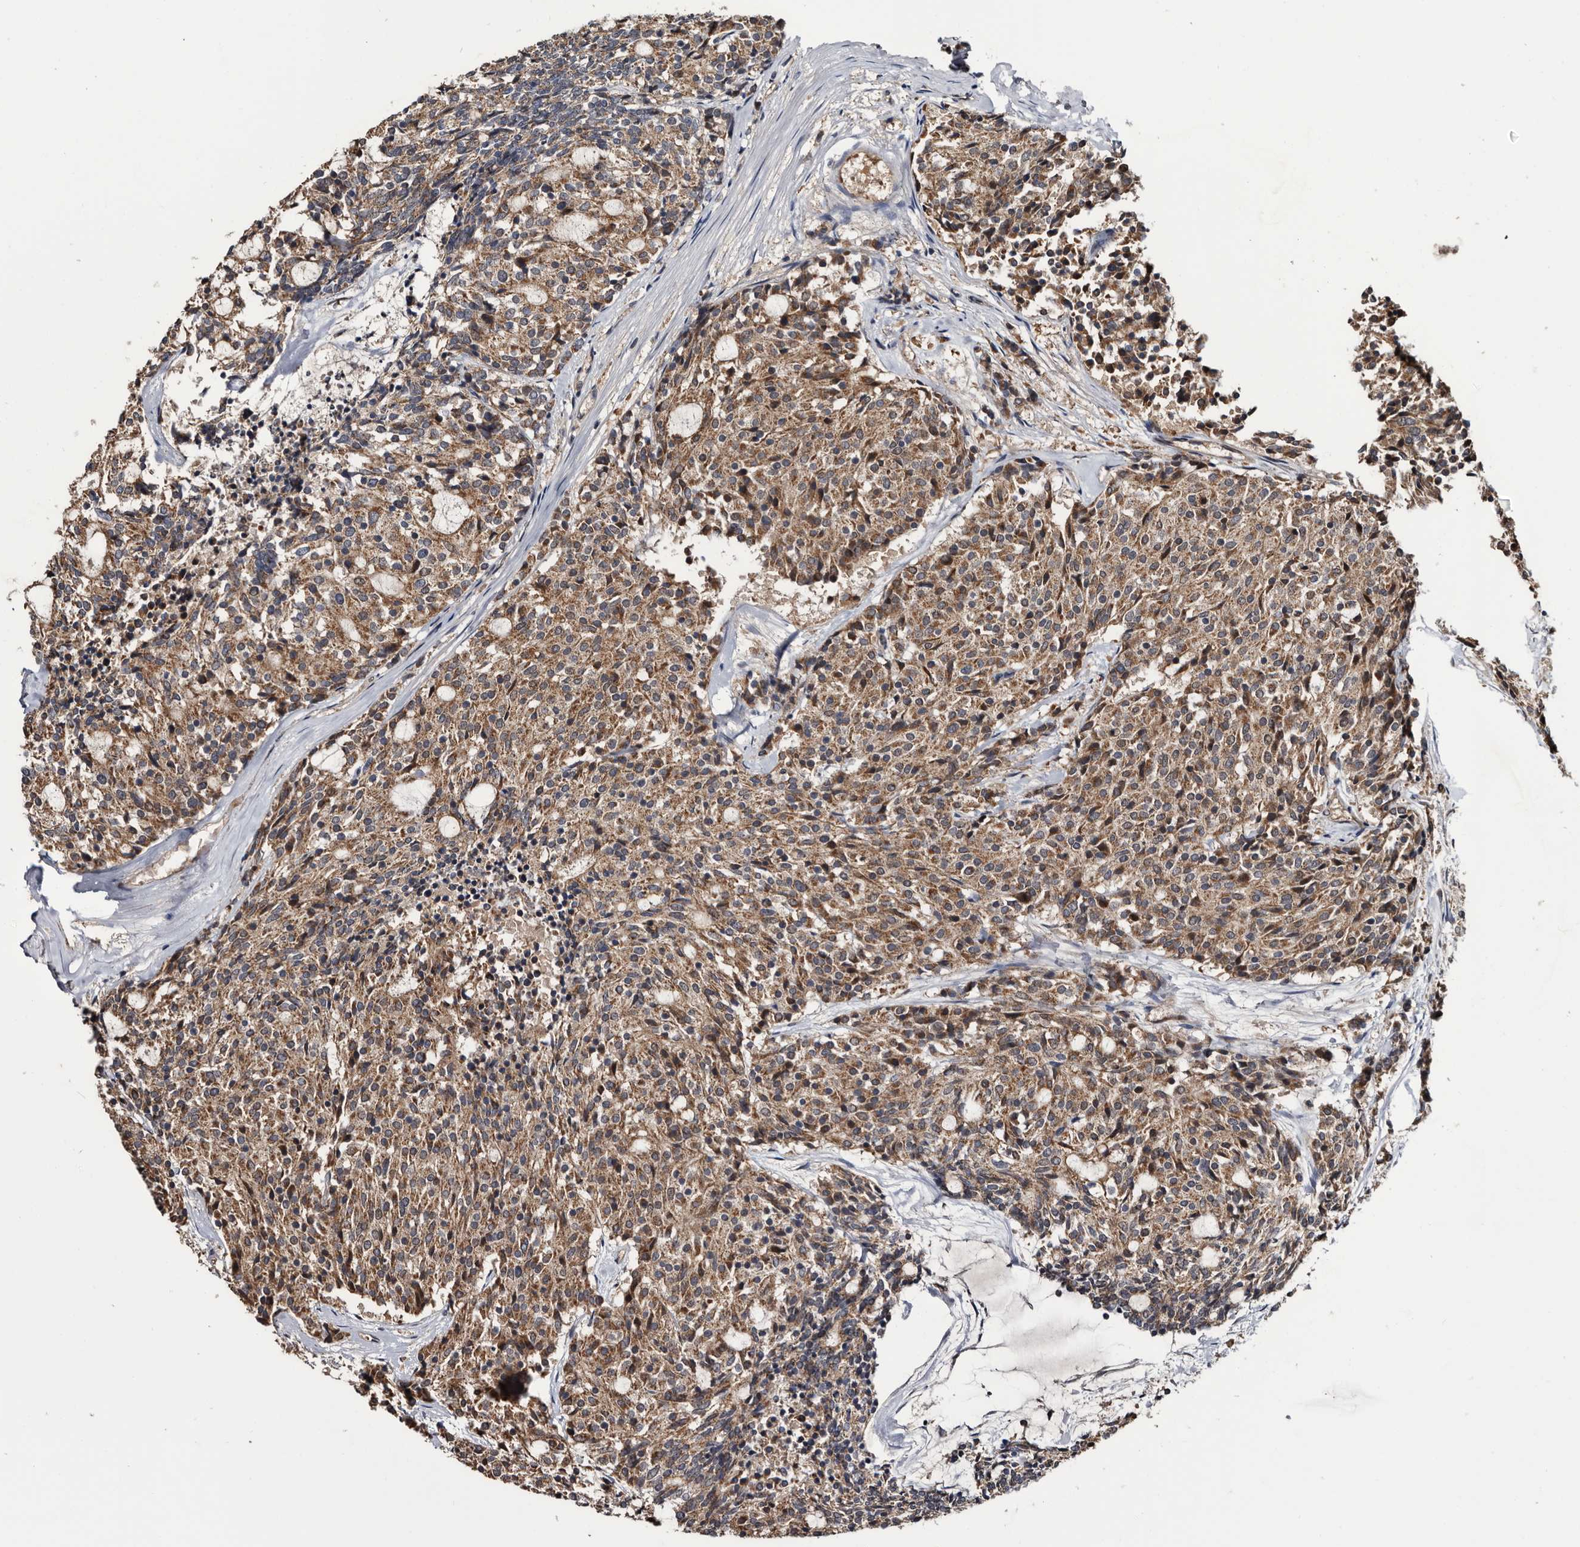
{"staining": {"intensity": "moderate", "quantity": ">75%", "location": "cytoplasmic/membranous"}, "tissue": "carcinoid", "cell_type": "Tumor cells", "image_type": "cancer", "snomed": [{"axis": "morphology", "description": "Carcinoid, malignant, NOS"}, {"axis": "topography", "description": "Pancreas"}], "caption": "Immunohistochemistry (IHC) histopathology image of human carcinoid stained for a protein (brown), which exhibits medium levels of moderate cytoplasmic/membranous staining in approximately >75% of tumor cells.", "gene": "TTI2", "patient": {"sex": "female", "age": 54}}